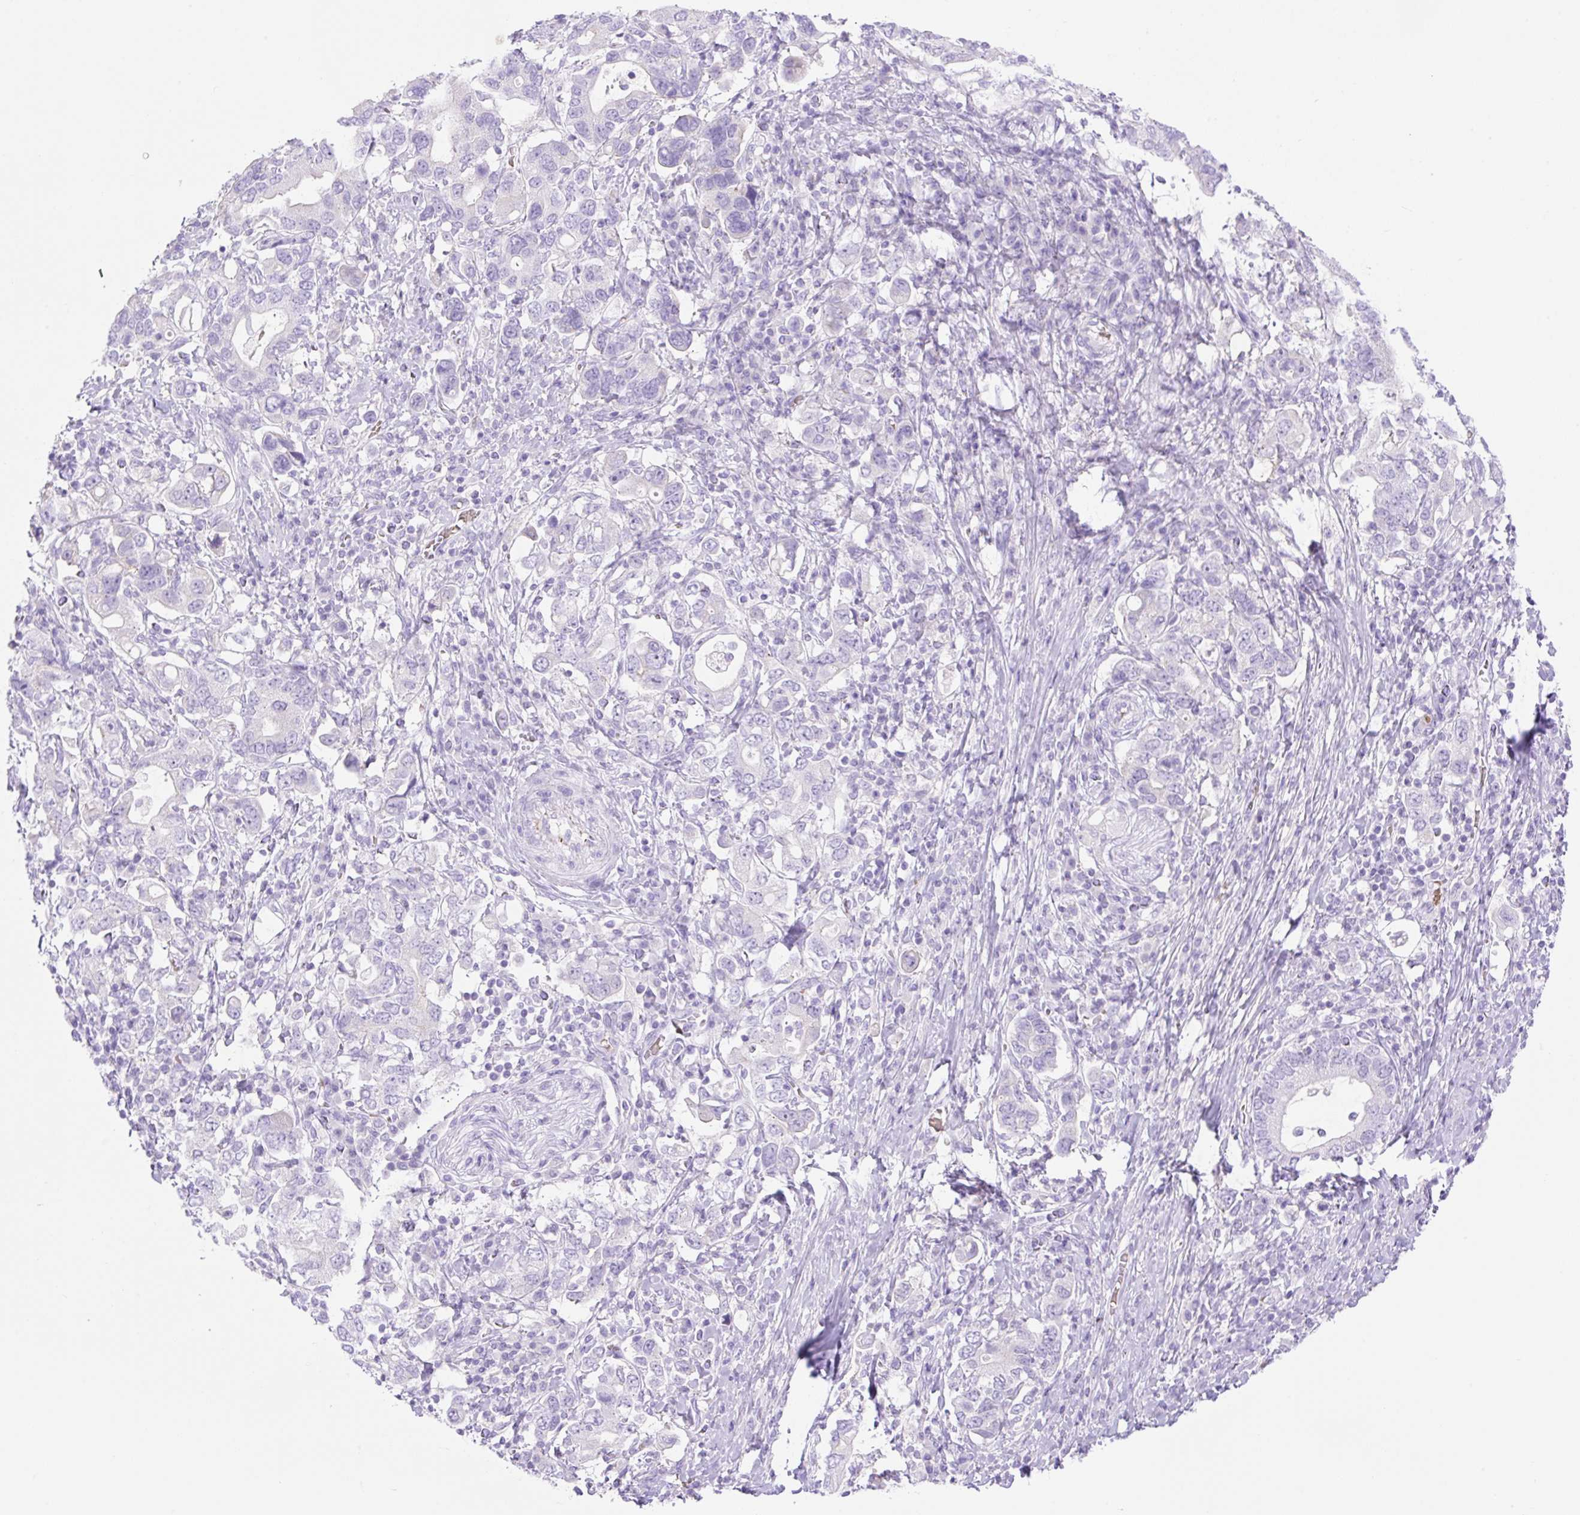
{"staining": {"intensity": "negative", "quantity": "none", "location": "none"}, "tissue": "stomach cancer", "cell_type": "Tumor cells", "image_type": "cancer", "snomed": [{"axis": "morphology", "description": "Adenocarcinoma, NOS"}, {"axis": "topography", "description": "Stomach, upper"}, {"axis": "topography", "description": "Stomach"}], "caption": "DAB (3,3'-diaminobenzidine) immunohistochemical staining of stomach adenocarcinoma shows no significant expression in tumor cells.", "gene": "CDX1", "patient": {"sex": "male", "age": 62}}